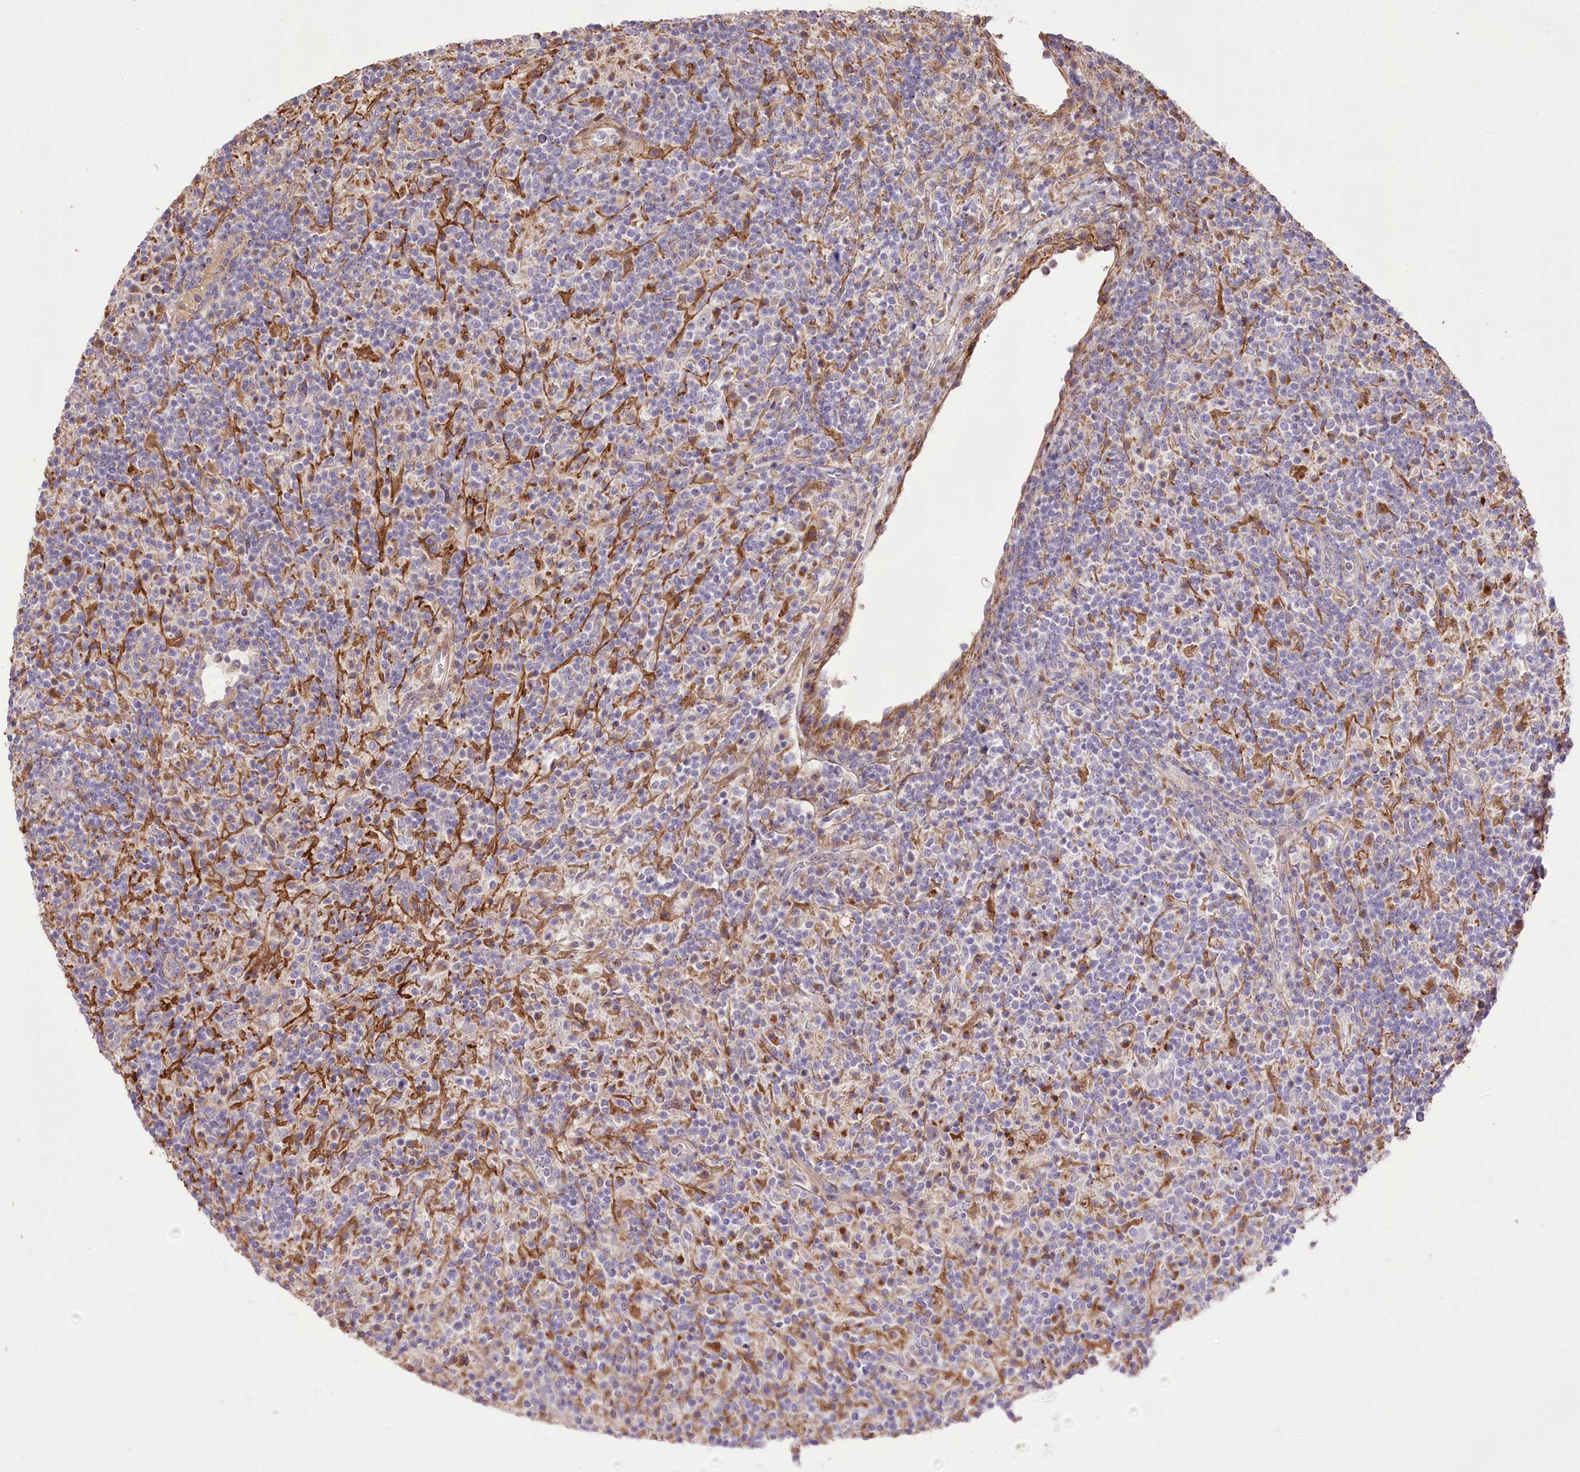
{"staining": {"intensity": "negative", "quantity": "none", "location": "none"}, "tissue": "lymphoma", "cell_type": "Tumor cells", "image_type": "cancer", "snomed": [{"axis": "morphology", "description": "Hodgkin's disease, NOS"}, {"axis": "topography", "description": "Lymph node"}], "caption": "A histopathology image of Hodgkin's disease stained for a protein exhibits no brown staining in tumor cells. (Immunohistochemistry (ihc), brightfield microscopy, high magnification).", "gene": "RNF24", "patient": {"sex": "male", "age": 70}}